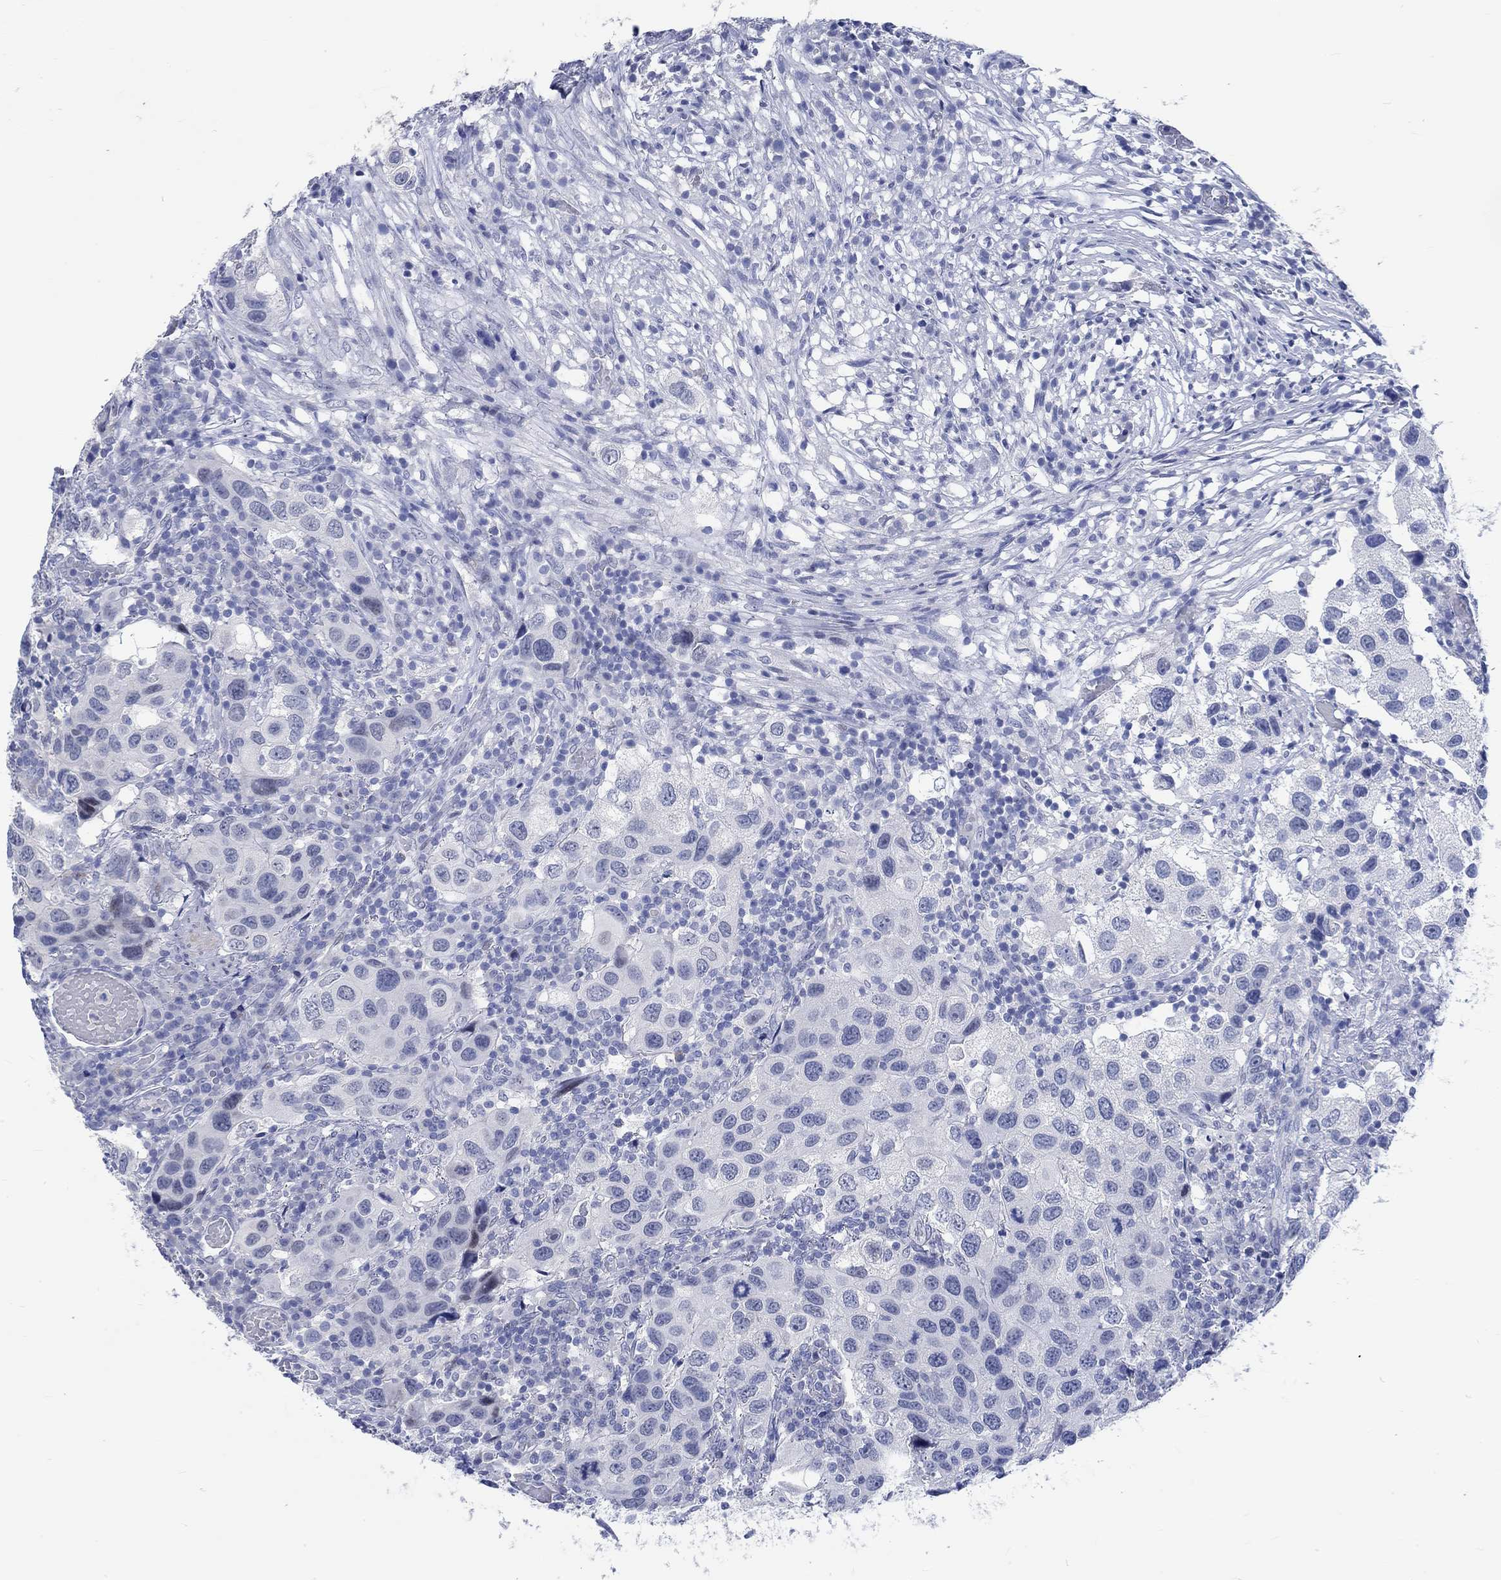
{"staining": {"intensity": "negative", "quantity": "none", "location": "none"}, "tissue": "urothelial cancer", "cell_type": "Tumor cells", "image_type": "cancer", "snomed": [{"axis": "morphology", "description": "Urothelial carcinoma, High grade"}, {"axis": "topography", "description": "Urinary bladder"}], "caption": "A histopathology image of human urothelial cancer is negative for staining in tumor cells. The staining is performed using DAB (3,3'-diaminobenzidine) brown chromogen with nuclei counter-stained in using hematoxylin.", "gene": "C4orf47", "patient": {"sex": "male", "age": 79}}